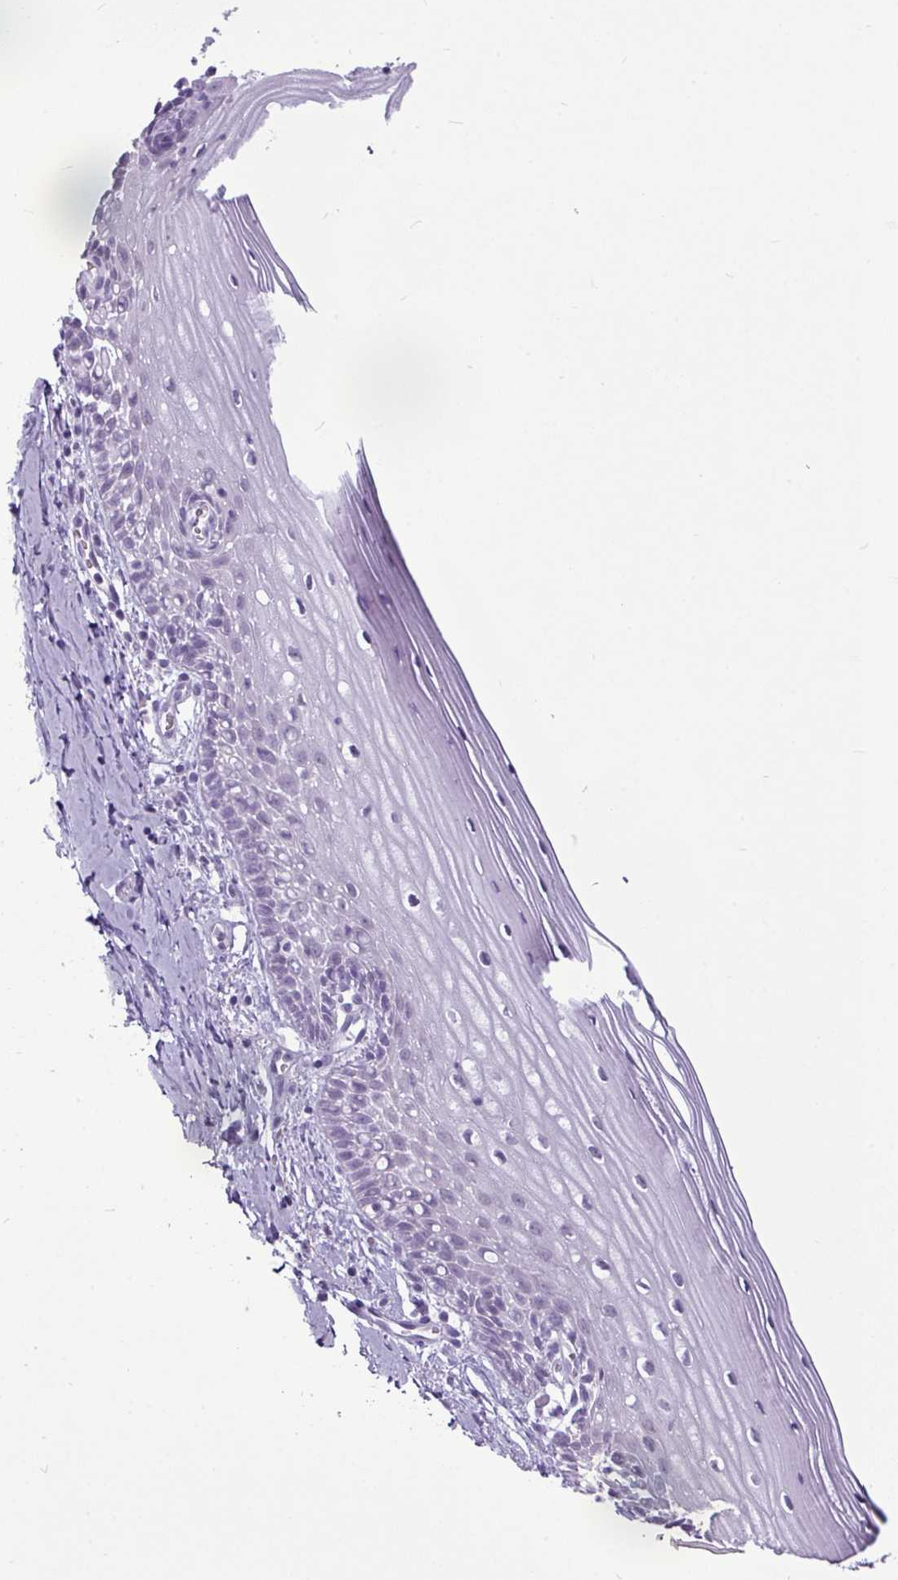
{"staining": {"intensity": "negative", "quantity": "none", "location": "none"}, "tissue": "cervix", "cell_type": "Glandular cells", "image_type": "normal", "snomed": [{"axis": "morphology", "description": "Normal tissue, NOS"}, {"axis": "topography", "description": "Cervix"}], "caption": "Immunohistochemistry photomicrograph of unremarkable cervix stained for a protein (brown), which exhibits no positivity in glandular cells.", "gene": "AMY2A", "patient": {"sex": "female", "age": 44}}